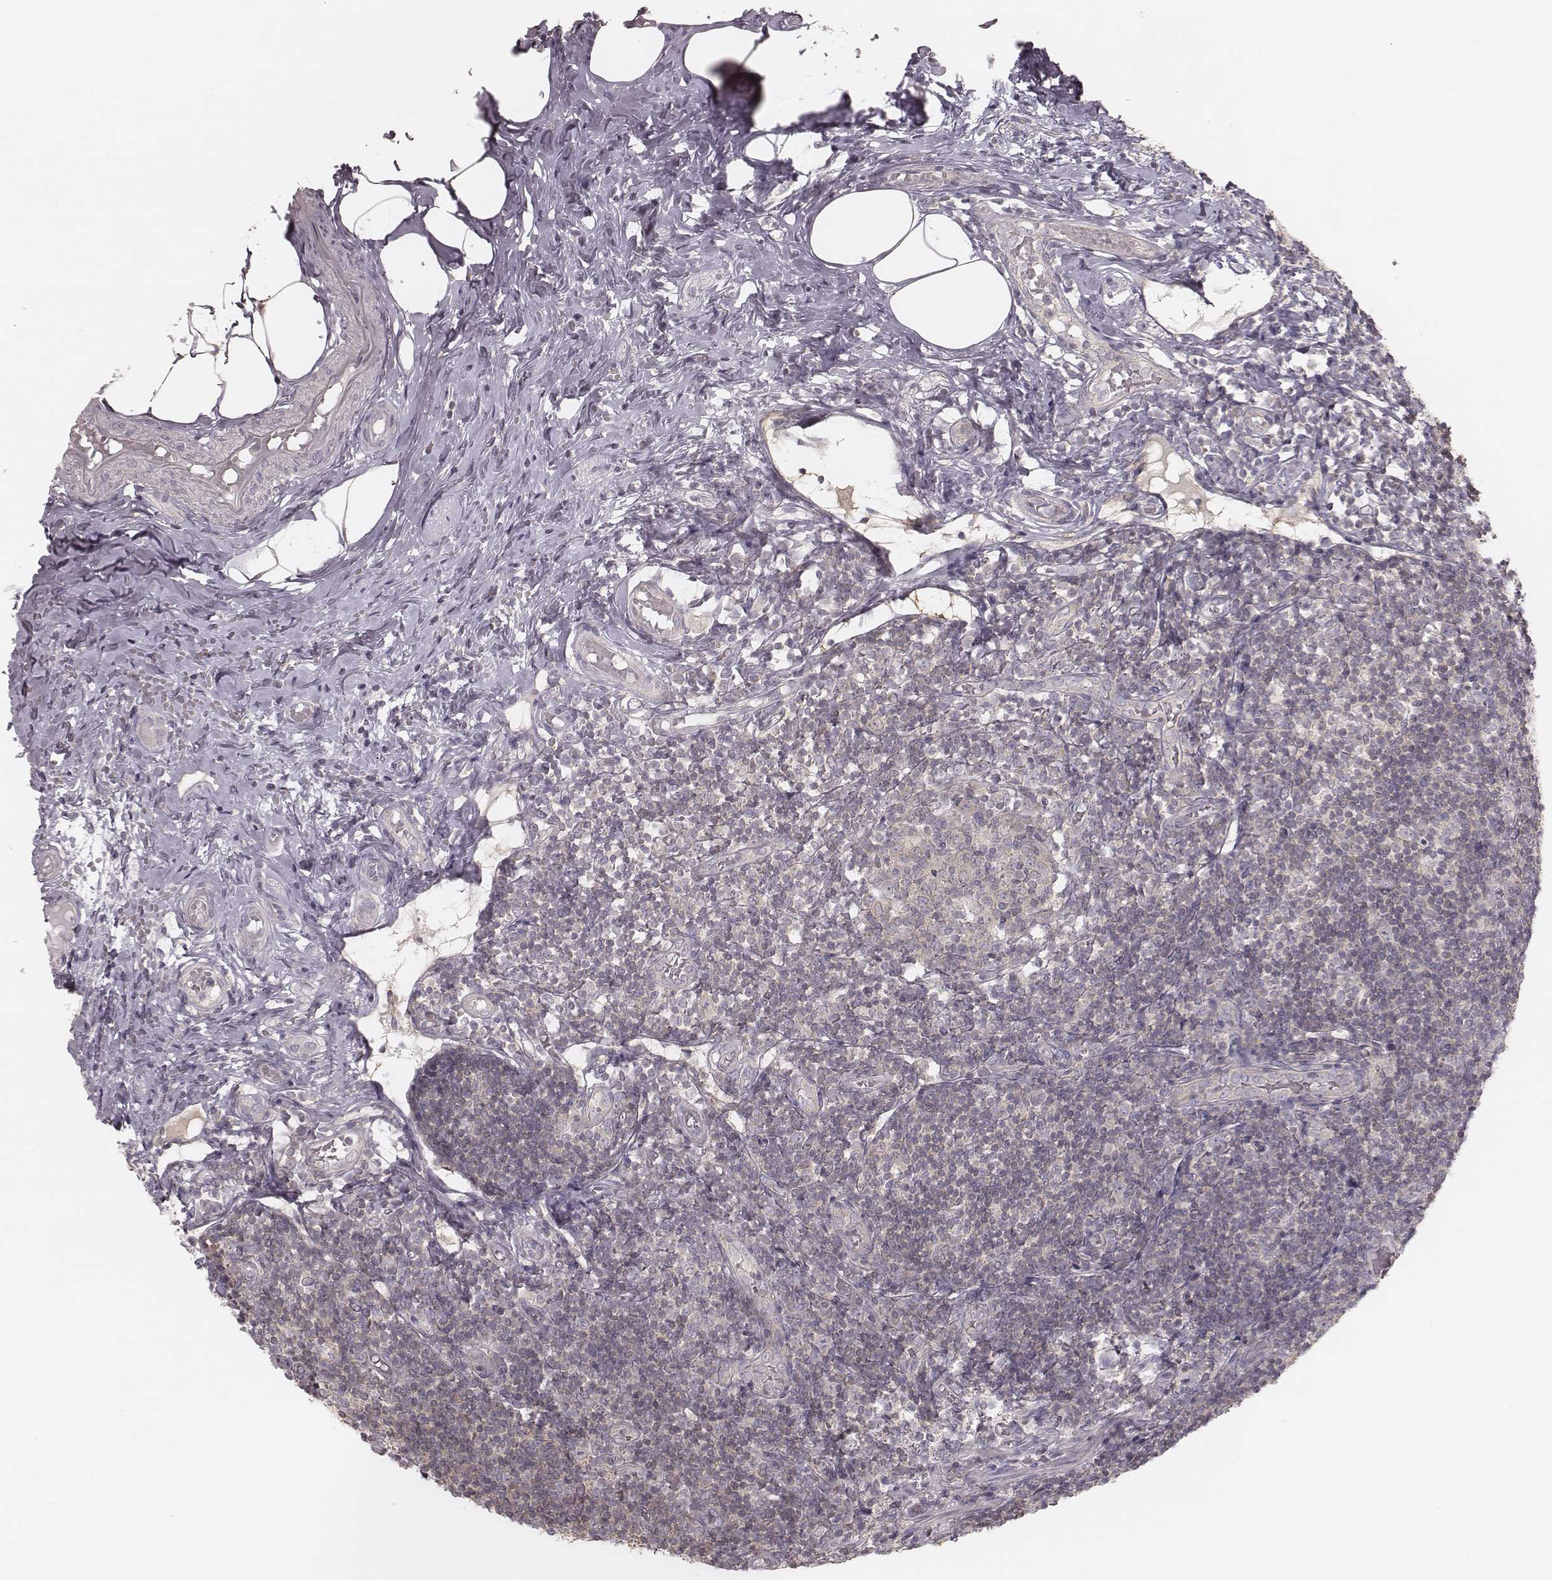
{"staining": {"intensity": "moderate", "quantity": ">75%", "location": "cytoplasmic/membranous"}, "tissue": "appendix", "cell_type": "Glandular cells", "image_type": "normal", "snomed": [{"axis": "morphology", "description": "Normal tissue, NOS"}, {"axis": "topography", "description": "Appendix"}], "caption": "Protein staining reveals moderate cytoplasmic/membranous staining in approximately >75% of glandular cells in normal appendix.", "gene": "TDRD5", "patient": {"sex": "female", "age": 32}}